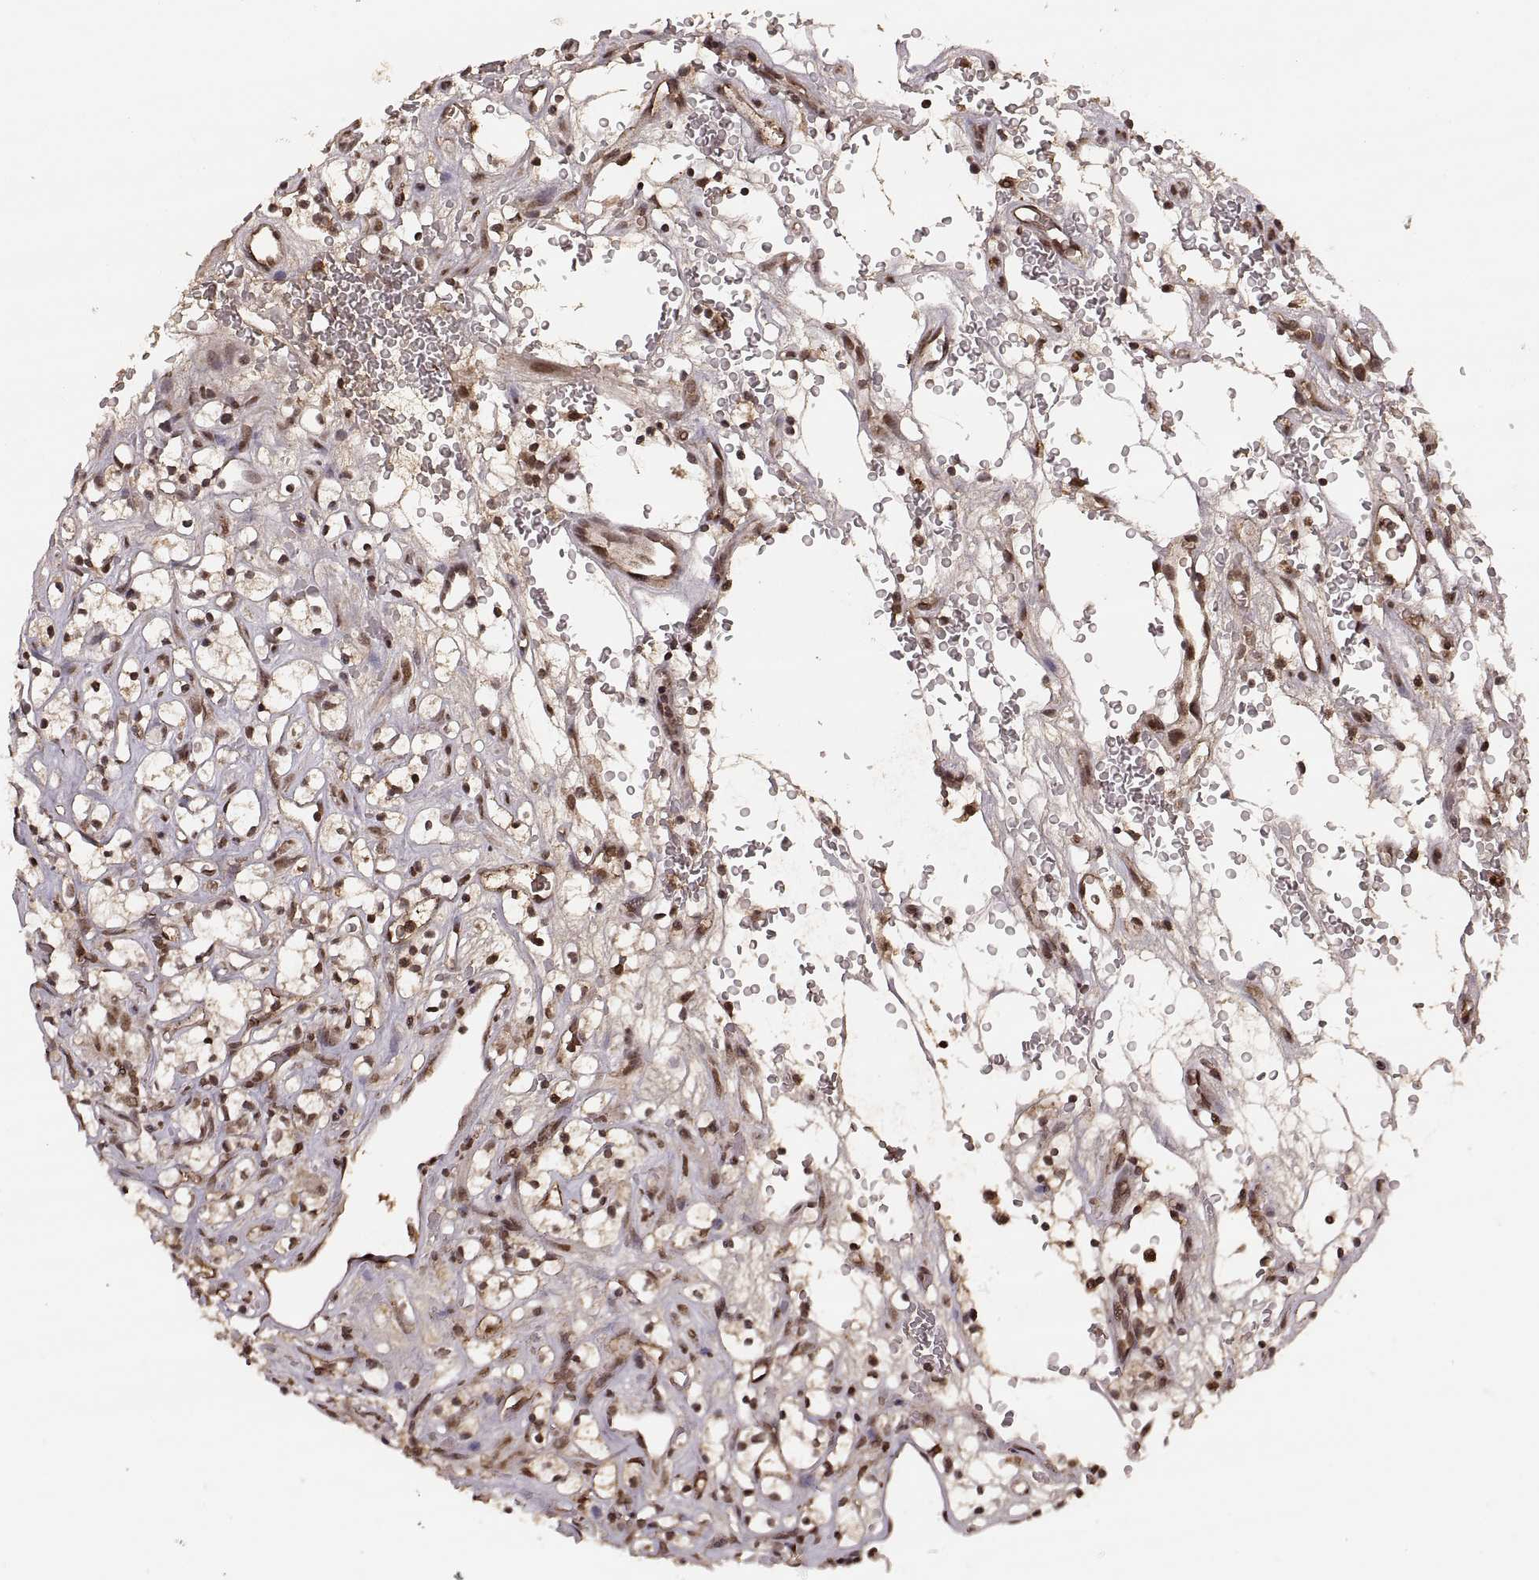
{"staining": {"intensity": "moderate", "quantity": ">75%", "location": "nuclear"}, "tissue": "renal cancer", "cell_type": "Tumor cells", "image_type": "cancer", "snomed": [{"axis": "morphology", "description": "Adenocarcinoma, NOS"}, {"axis": "topography", "description": "Kidney"}], "caption": "Immunohistochemical staining of renal cancer (adenocarcinoma) displays medium levels of moderate nuclear expression in approximately >75% of tumor cells.", "gene": "RFT1", "patient": {"sex": "female", "age": 64}}